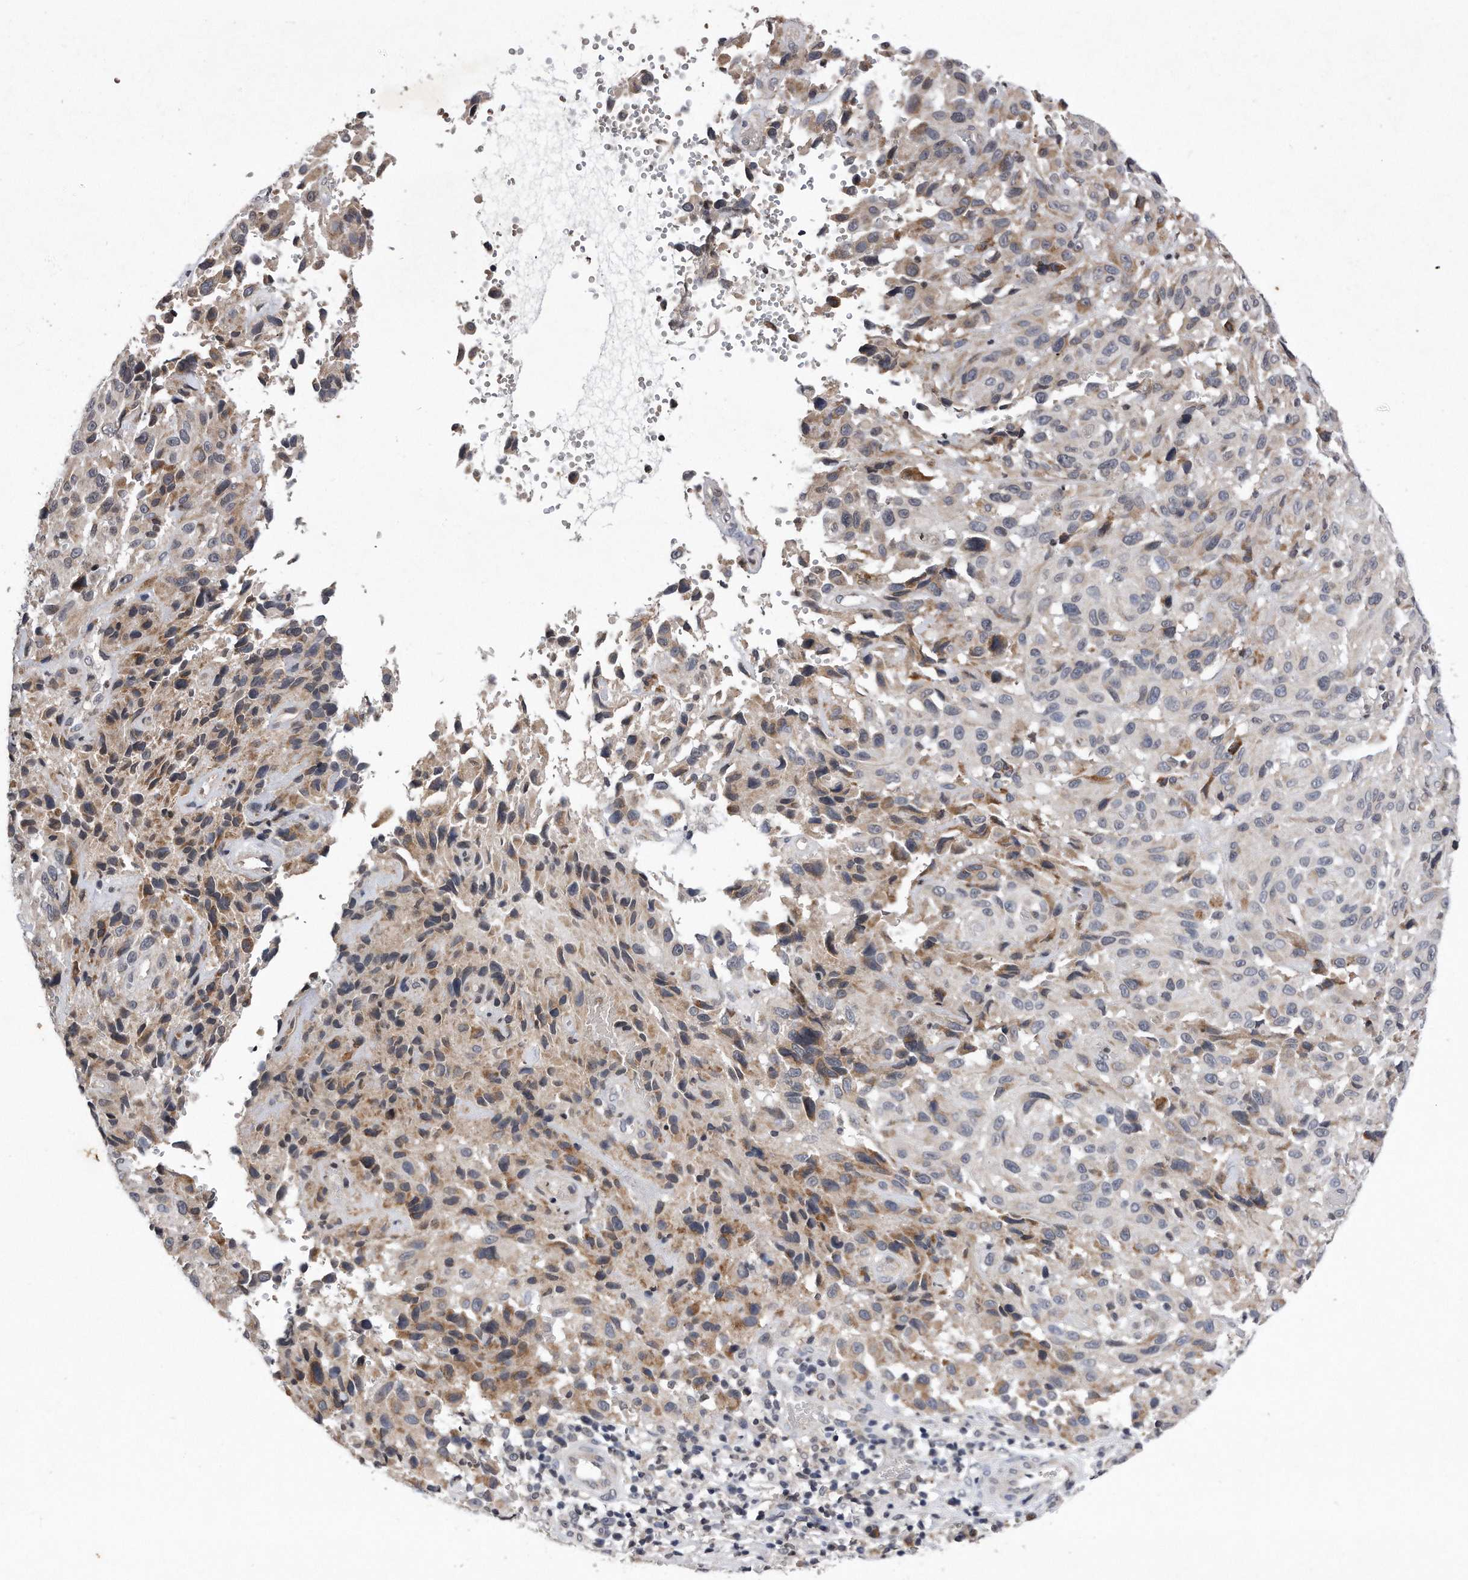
{"staining": {"intensity": "moderate", "quantity": "<25%", "location": "cytoplasmic/membranous"}, "tissue": "melanoma", "cell_type": "Tumor cells", "image_type": "cancer", "snomed": [{"axis": "morphology", "description": "Malignant melanoma, NOS"}, {"axis": "topography", "description": "Skin"}], "caption": "Moderate cytoplasmic/membranous protein expression is appreciated in about <25% of tumor cells in melanoma. Nuclei are stained in blue.", "gene": "DAB1", "patient": {"sex": "male", "age": 66}}